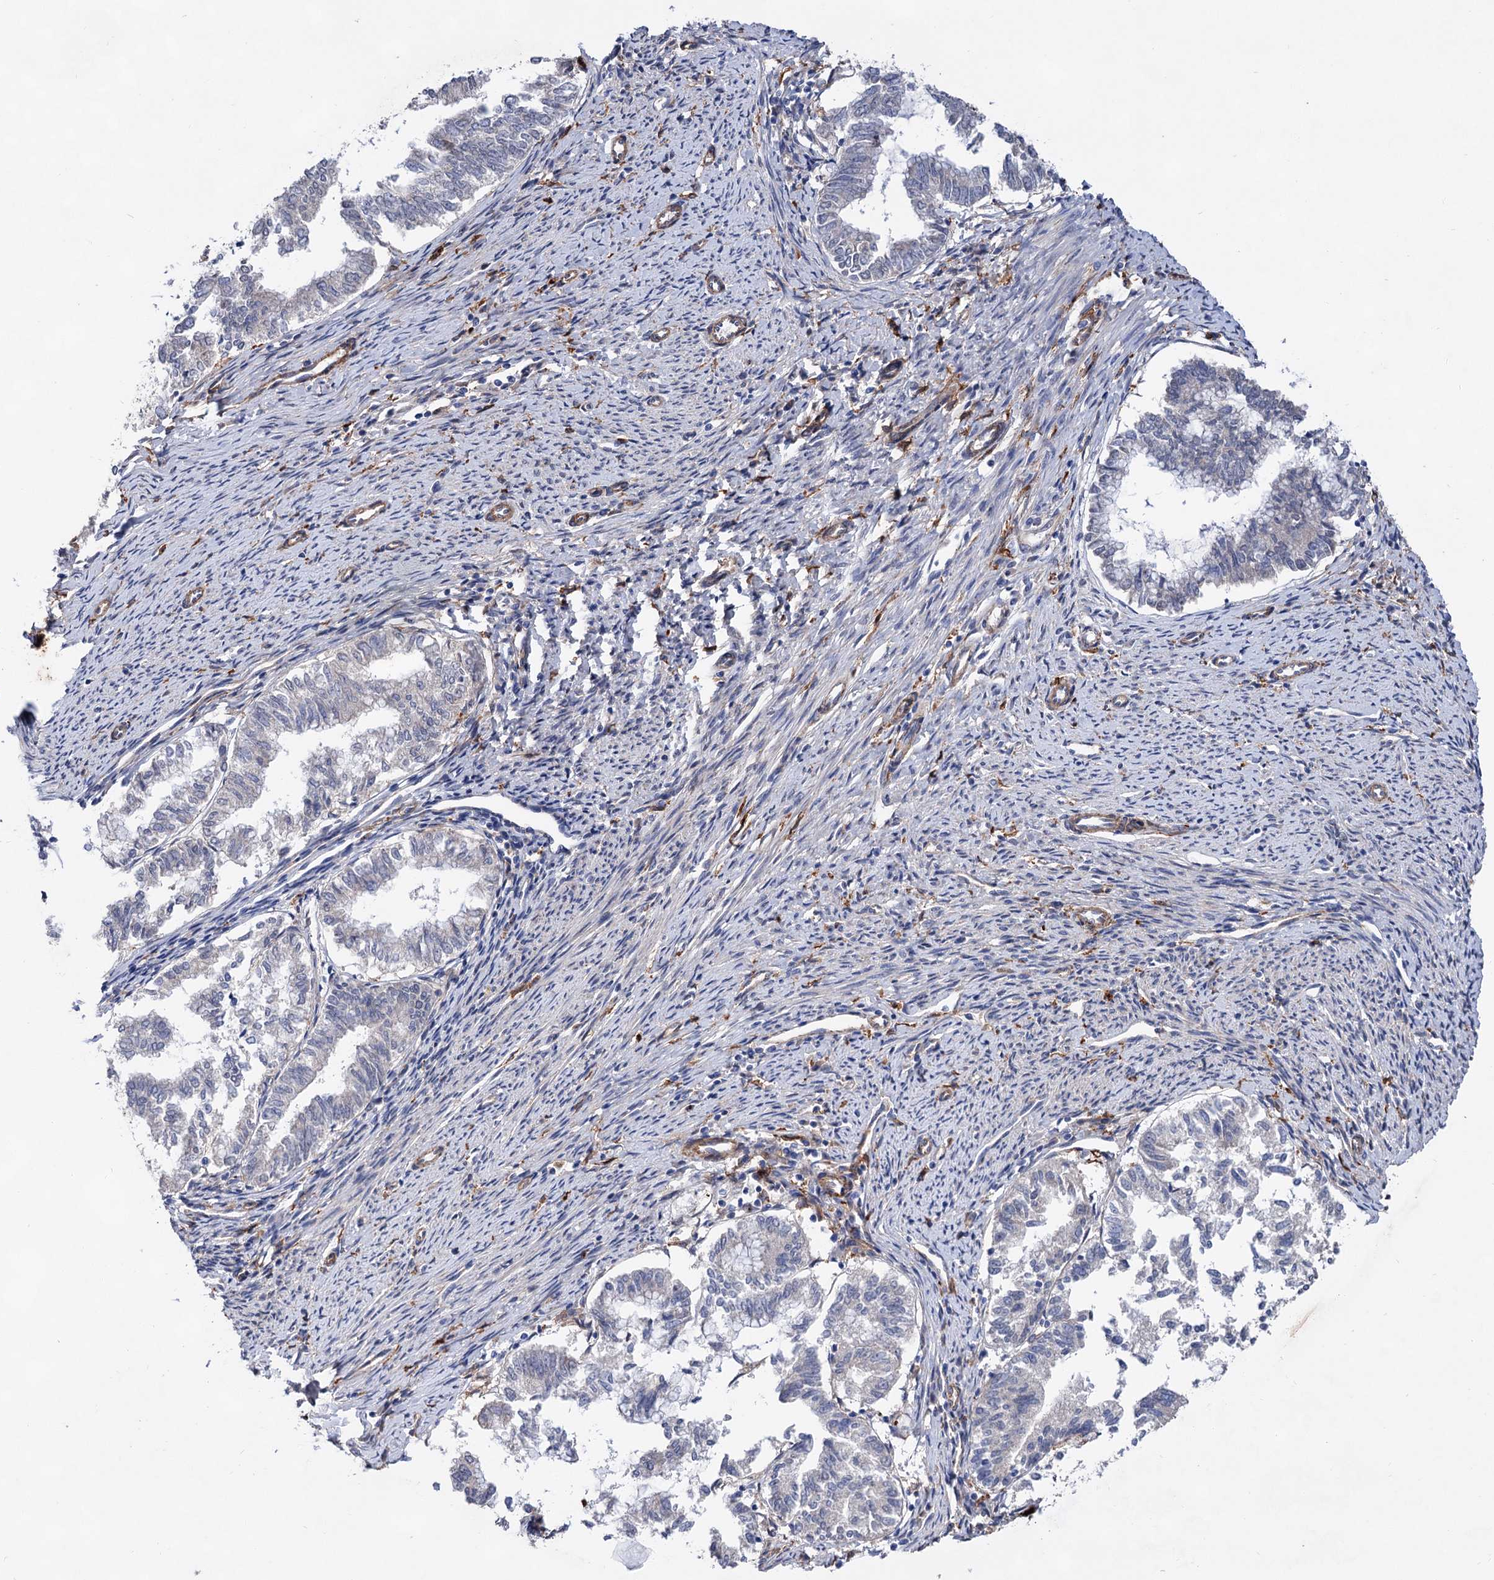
{"staining": {"intensity": "negative", "quantity": "none", "location": "none"}, "tissue": "endometrial cancer", "cell_type": "Tumor cells", "image_type": "cancer", "snomed": [{"axis": "morphology", "description": "Adenocarcinoma, NOS"}, {"axis": "topography", "description": "Endometrium"}], "caption": "The histopathology image exhibits no significant staining in tumor cells of endometrial cancer (adenocarcinoma).", "gene": "TMTC3", "patient": {"sex": "female", "age": 79}}